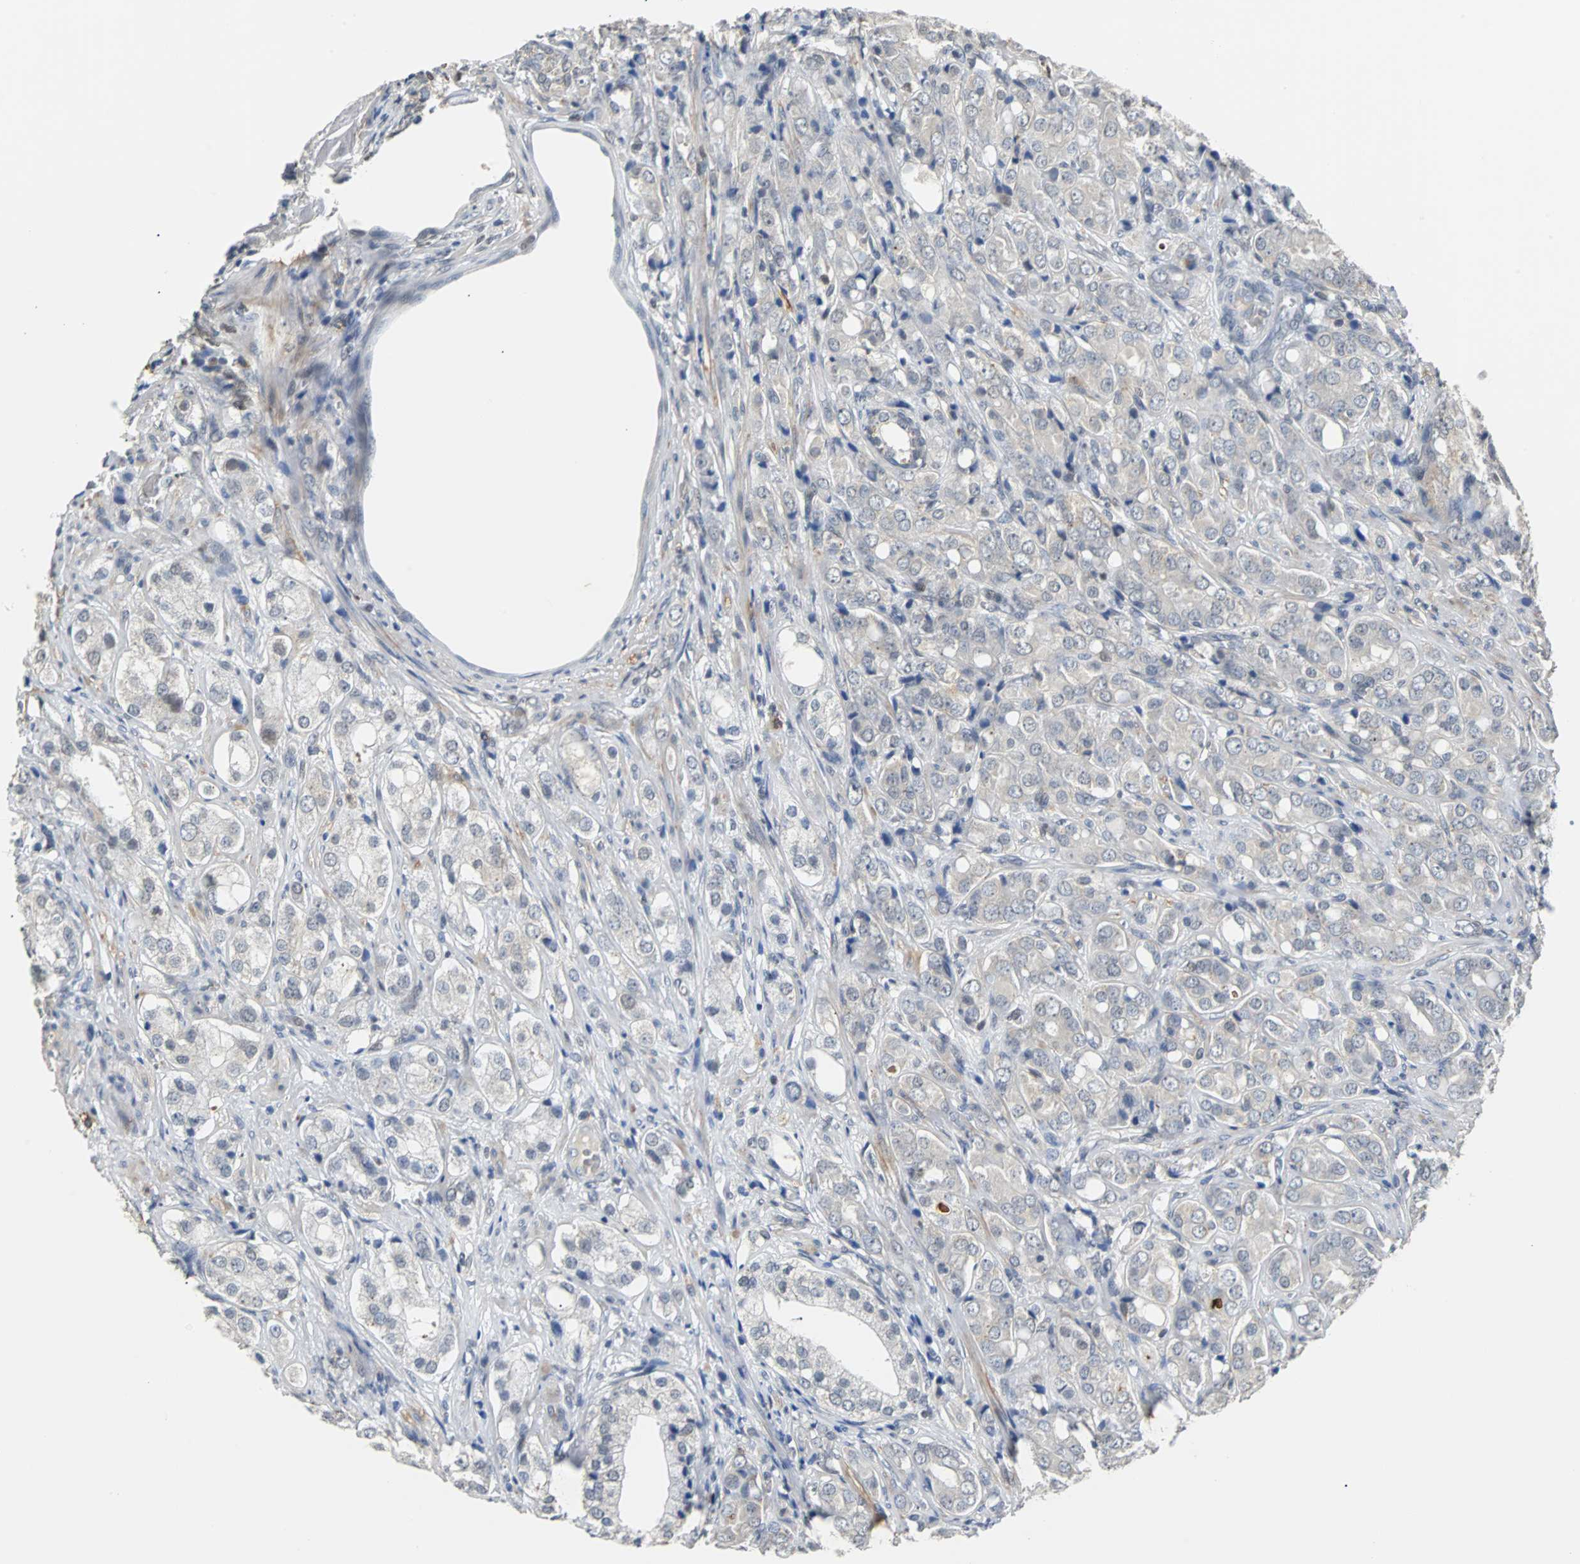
{"staining": {"intensity": "strong", "quantity": "25%-75%", "location": "cytoplasmic/membranous"}, "tissue": "prostate cancer", "cell_type": "Tumor cells", "image_type": "cancer", "snomed": [{"axis": "morphology", "description": "Adenocarcinoma, High grade"}, {"axis": "topography", "description": "Prostate"}], "caption": "This image exhibits immunohistochemistry (IHC) staining of human prostate cancer, with high strong cytoplasmic/membranous positivity in approximately 25%-75% of tumor cells.", "gene": "HLX", "patient": {"sex": "male", "age": 68}}